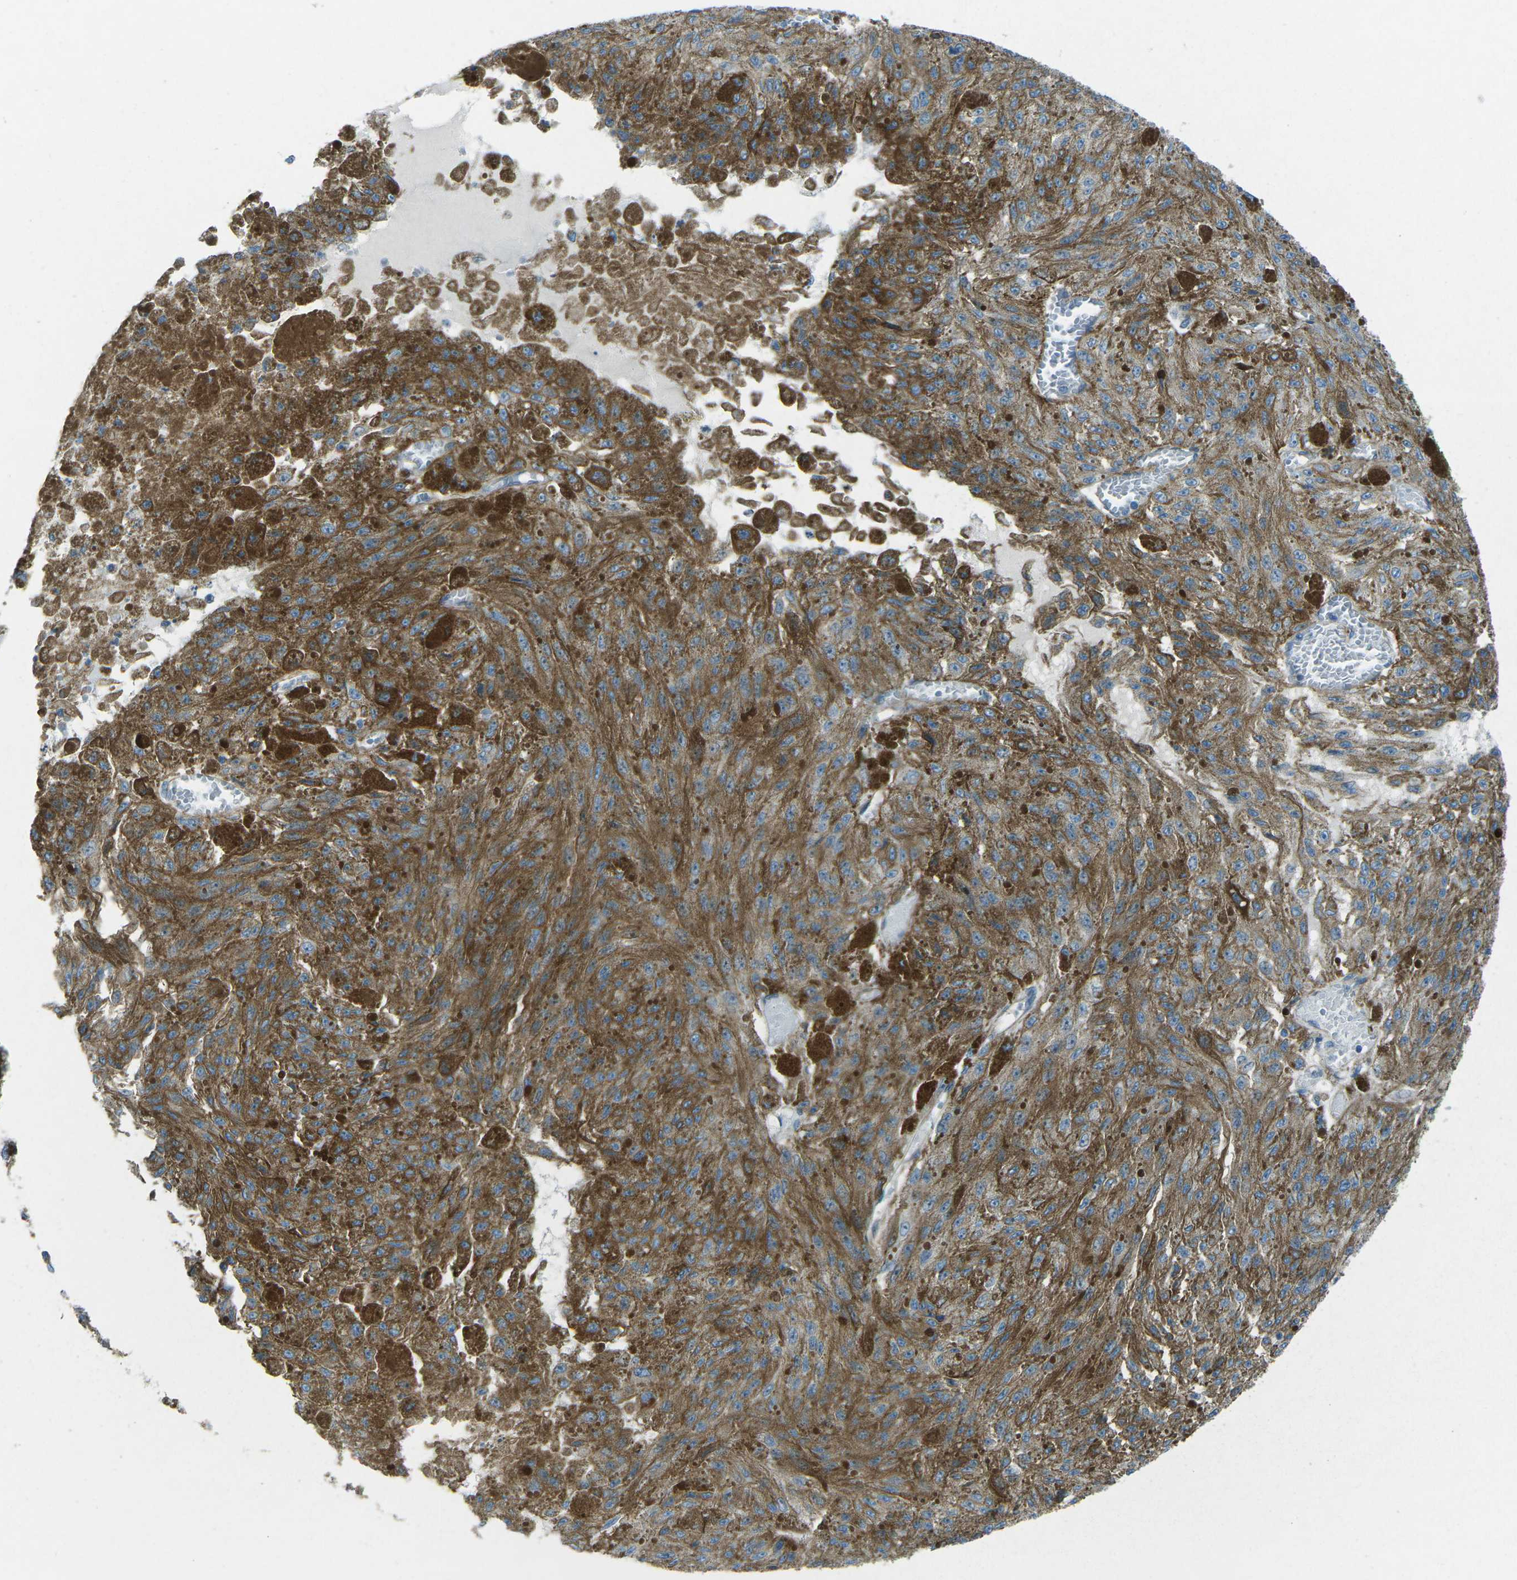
{"staining": {"intensity": "moderate", "quantity": ">75%", "location": "cytoplasmic/membranous"}, "tissue": "melanoma", "cell_type": "Tumor cells", "image_type": "cancer", "snomed": [{"axis": "morphology", "description": "Malignant melanoma, NOS"}, {"axis": "topography", "description": "Other"}], "caption": "This is an image of immunohistochemistry (IHC) staining of melanoma, which shows moderate staining in the cytoplasmic/membranous of tumor cells.", "gene": "UTRN", "patient": {"sex": "male", "age": 79}}